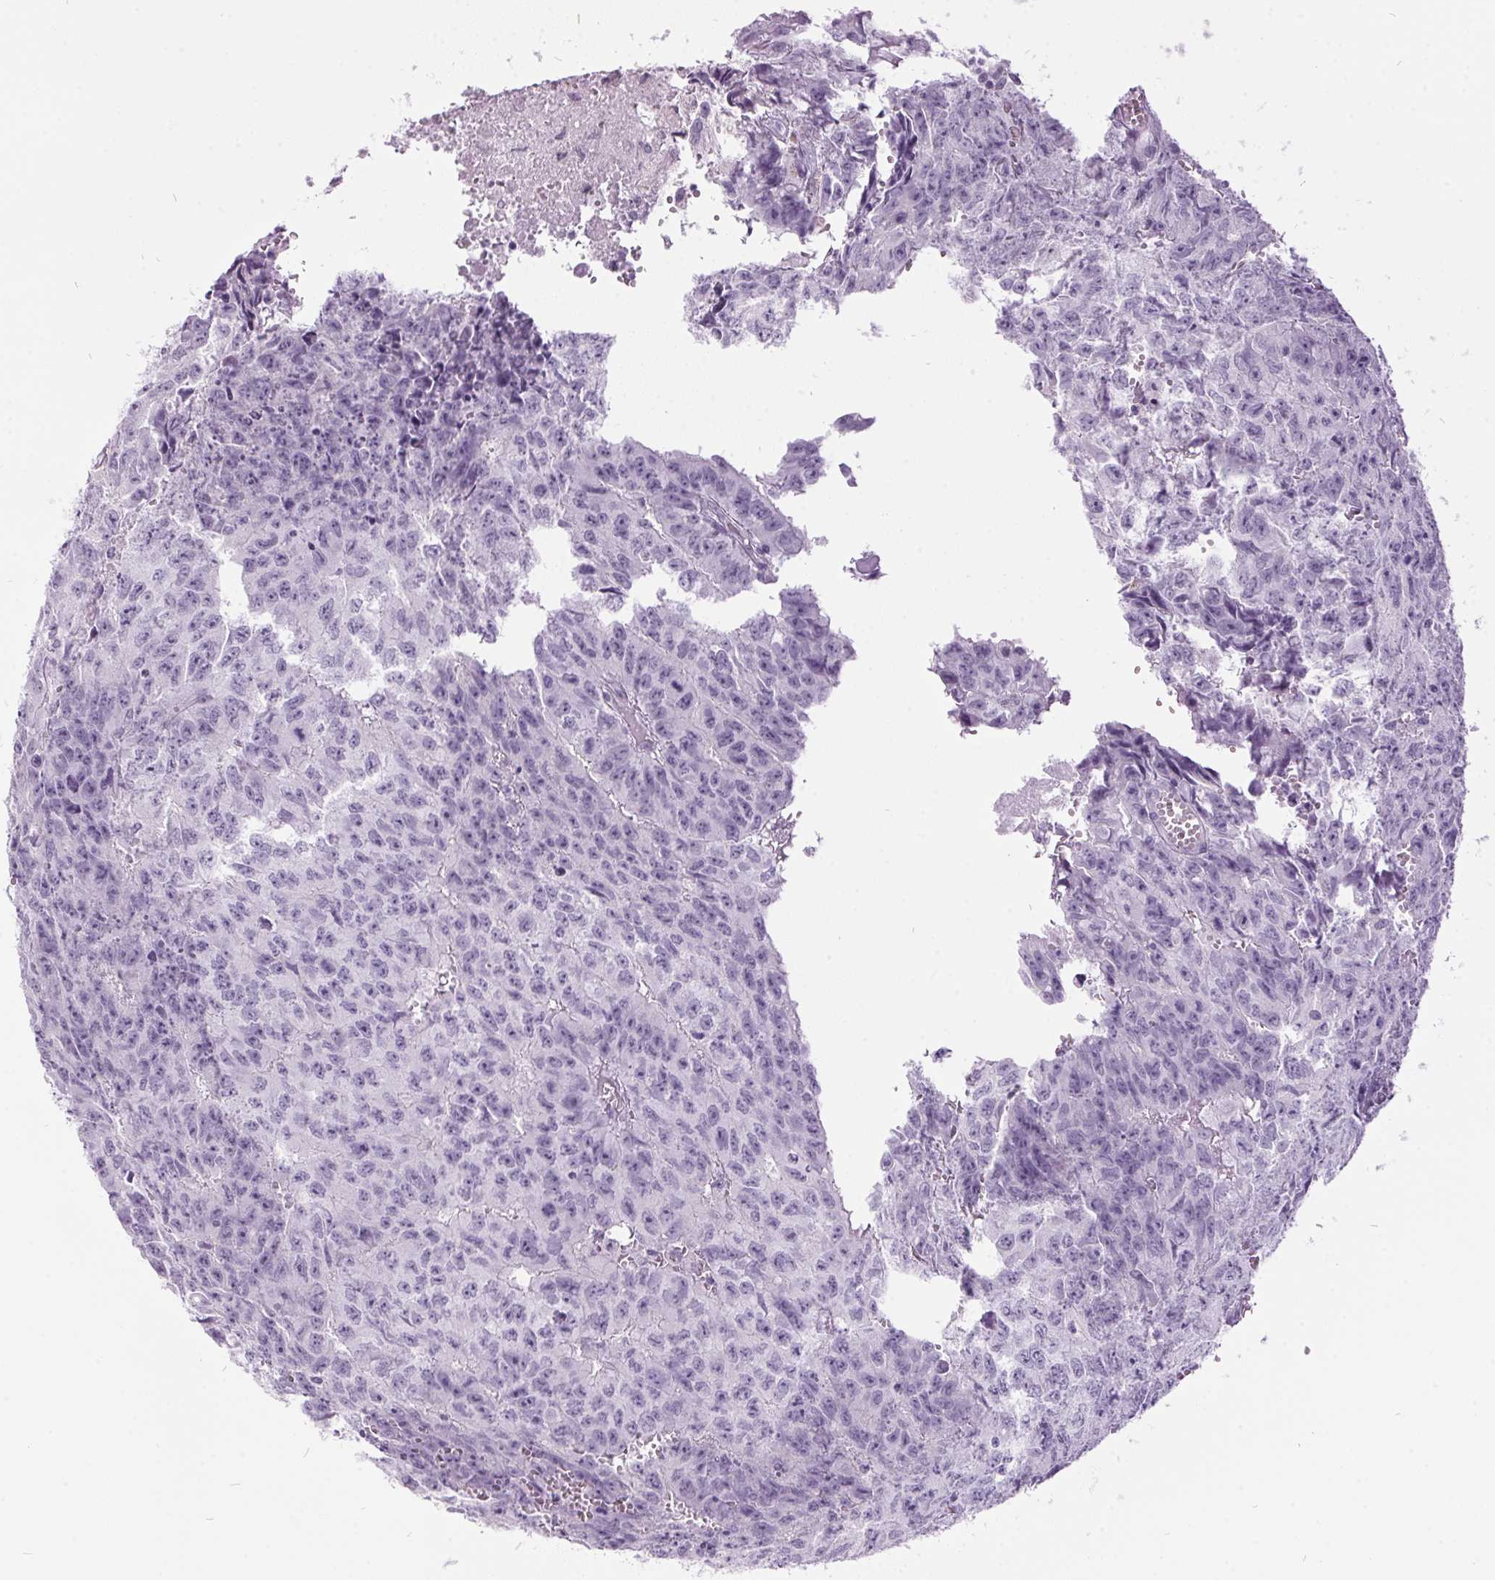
{"staining": {"intensity": "negative", "quantity": "none", "location": "none"}, "tissue": "testis cancer", "cell_type": "Tumor cells", "image_type": "cancer", "snomed": [{"axis": "morphology", "description": "Carcinoma, Embryonal, NOS"}, {"axis": "morphology", "description": "Teratoma, malignant, NOS"}, {"axis": "topography", "description": "Testis"}], "caption": "There is no significant positivity in tumor cells of testis cancer (malignant teratoma).", "gene": "ODAD2", "patient": {"sex": "male", "age": 24}}